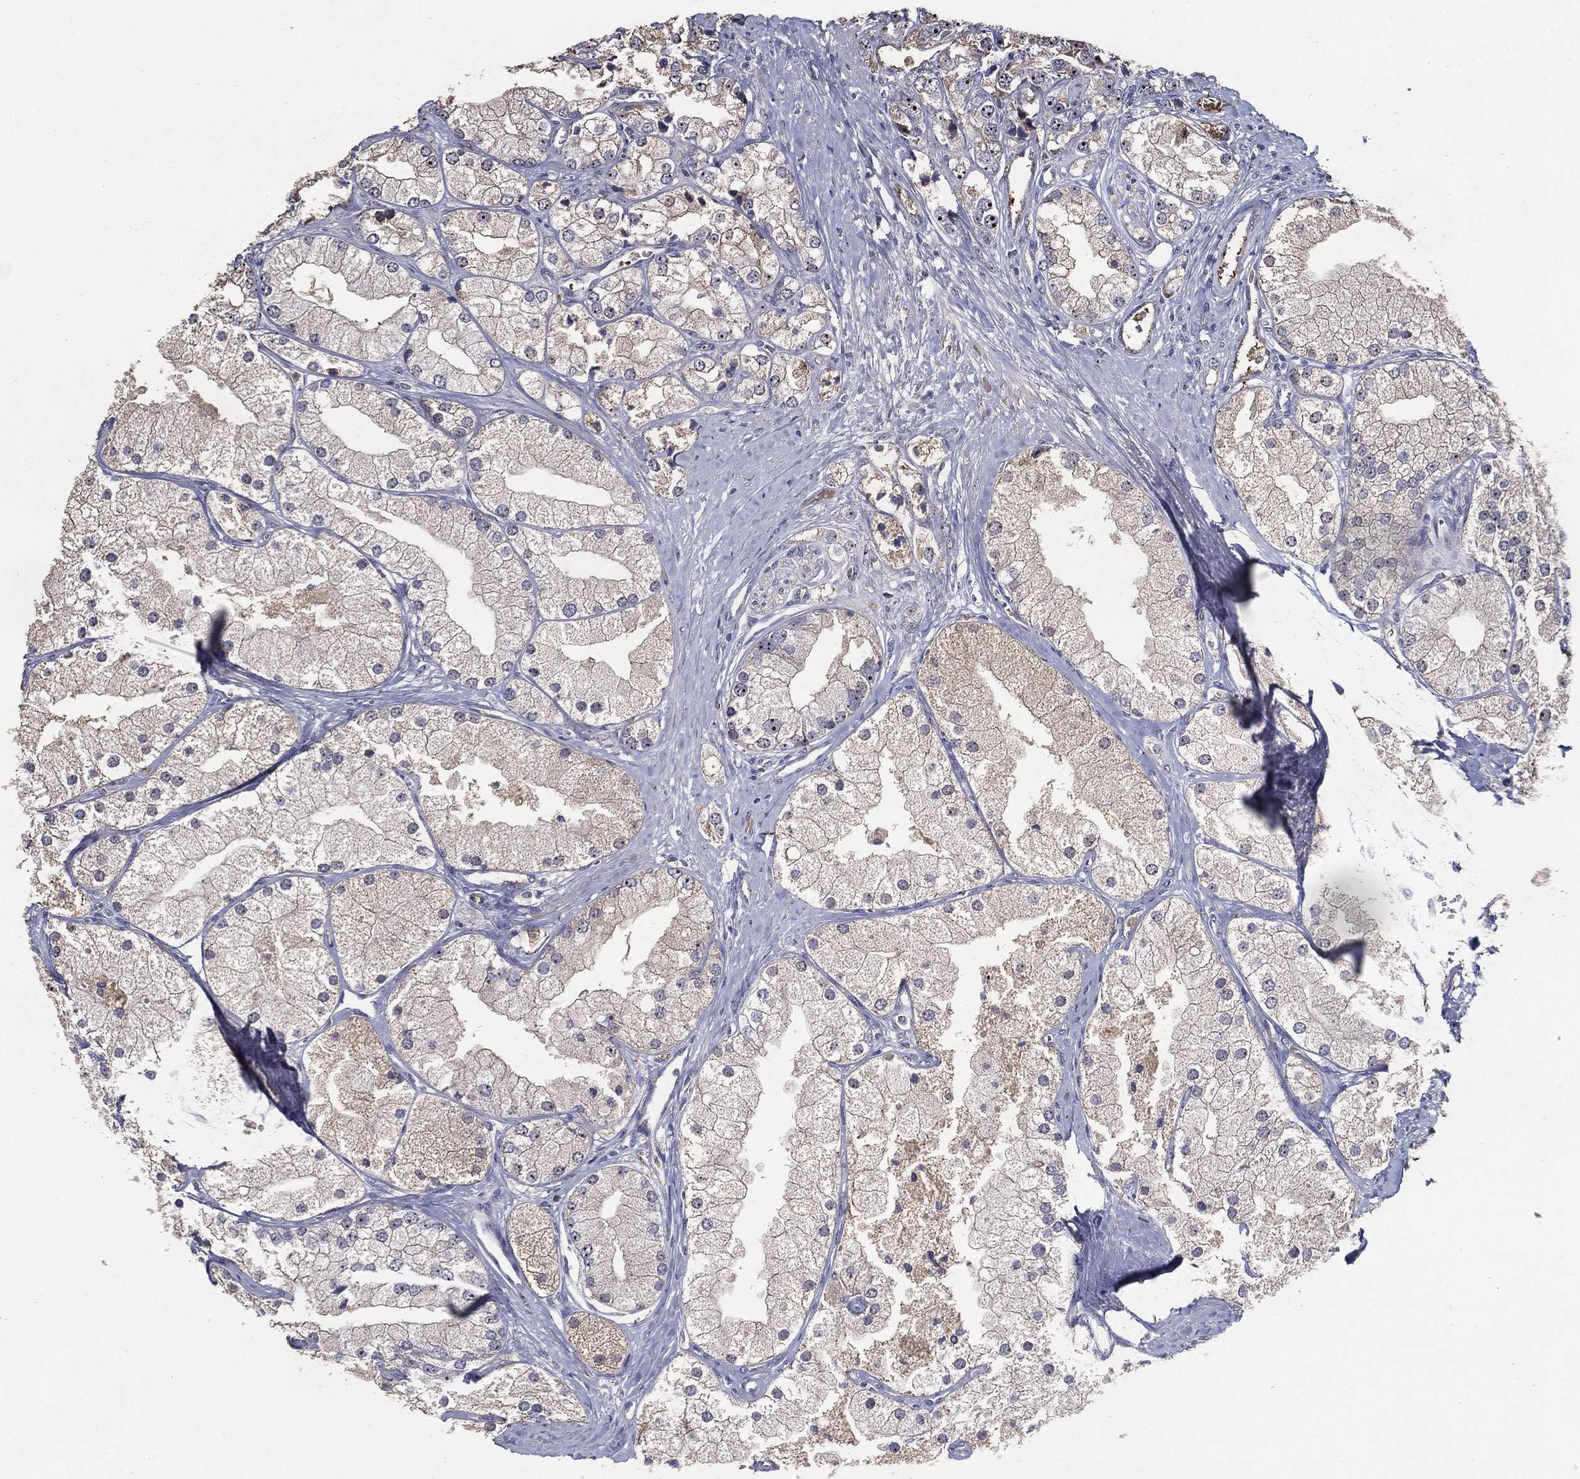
{"staining": {"intensity": "negative", "quantity": "none", "location": "none"}, "tissue": "prostate cancer", "cell_type": "Tumor cells", "image_type": "cancer", "snomed": [{"axis": "morphology", "description": "Adenocarcinoma, NOS"}, {"axis": "topography", "description": "Prostate and seminal vesicle, NOS"}, {"axis": "topography", "description": "Prostate"}], "caption": "Prostate cancer was stained to show a protein in brown. There is no significant positivity in tumor cells.", "gene": "EFNA1", "patient": {"sex": "male", "age": 79}}